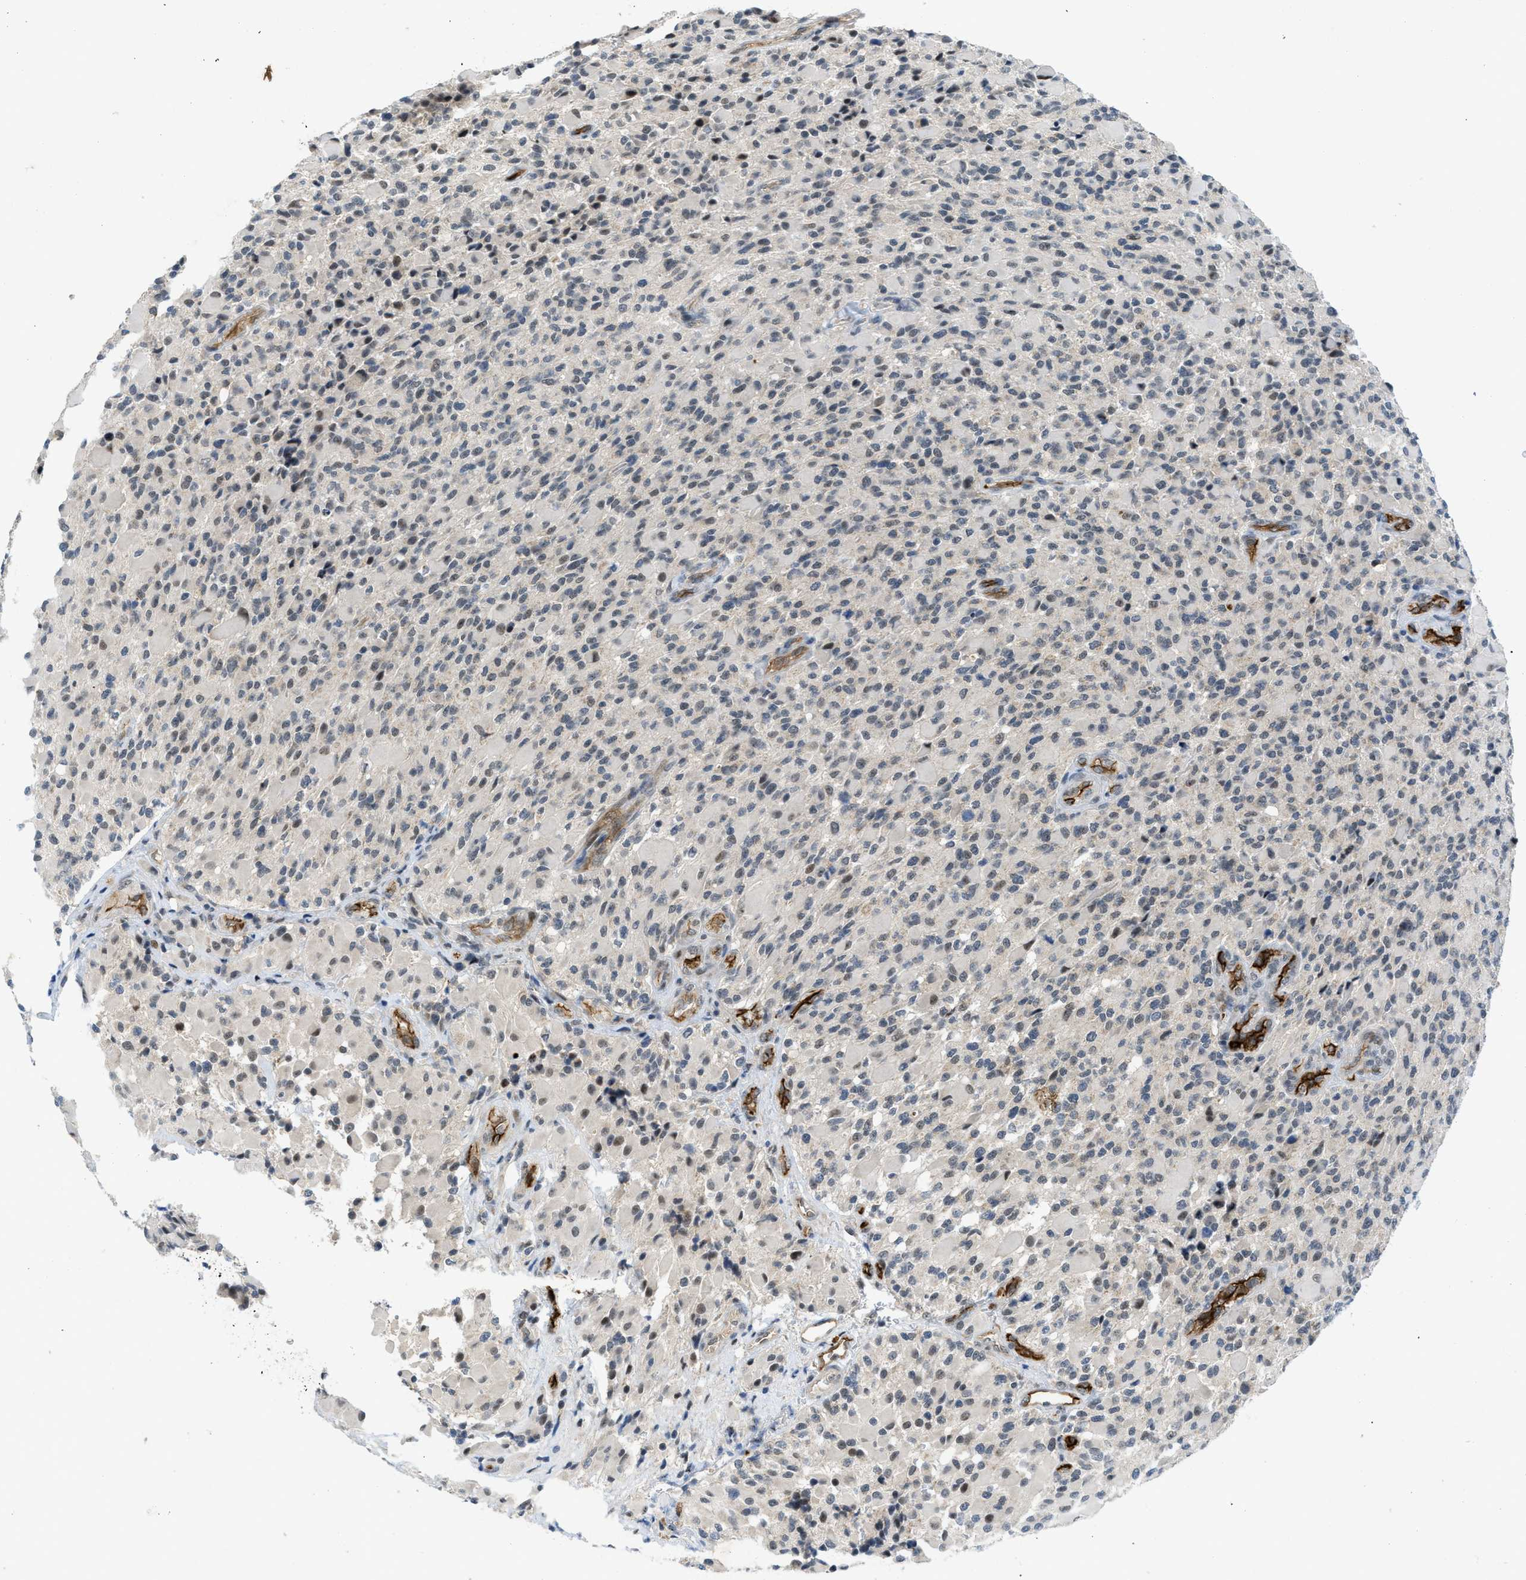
{"staining": {"intensity": "weak", "quantity": "<25%", "location": "nuclear"}, "tissue": "glioma", "cell_type": "Tumor cells", "image_type": "cancer", "snomed": [{"axis": "morphology", "description": "Glioma, malignant, High grade"}, {"axis": "topography", "description": "Brain"}], "caption": "Malignant glioma (high-grade) was stained to show a protein in brown. There is no significant expression in tumor cells.", "gene": "SLCO2A1", "patient": {"sex": "male", "age": 71}}